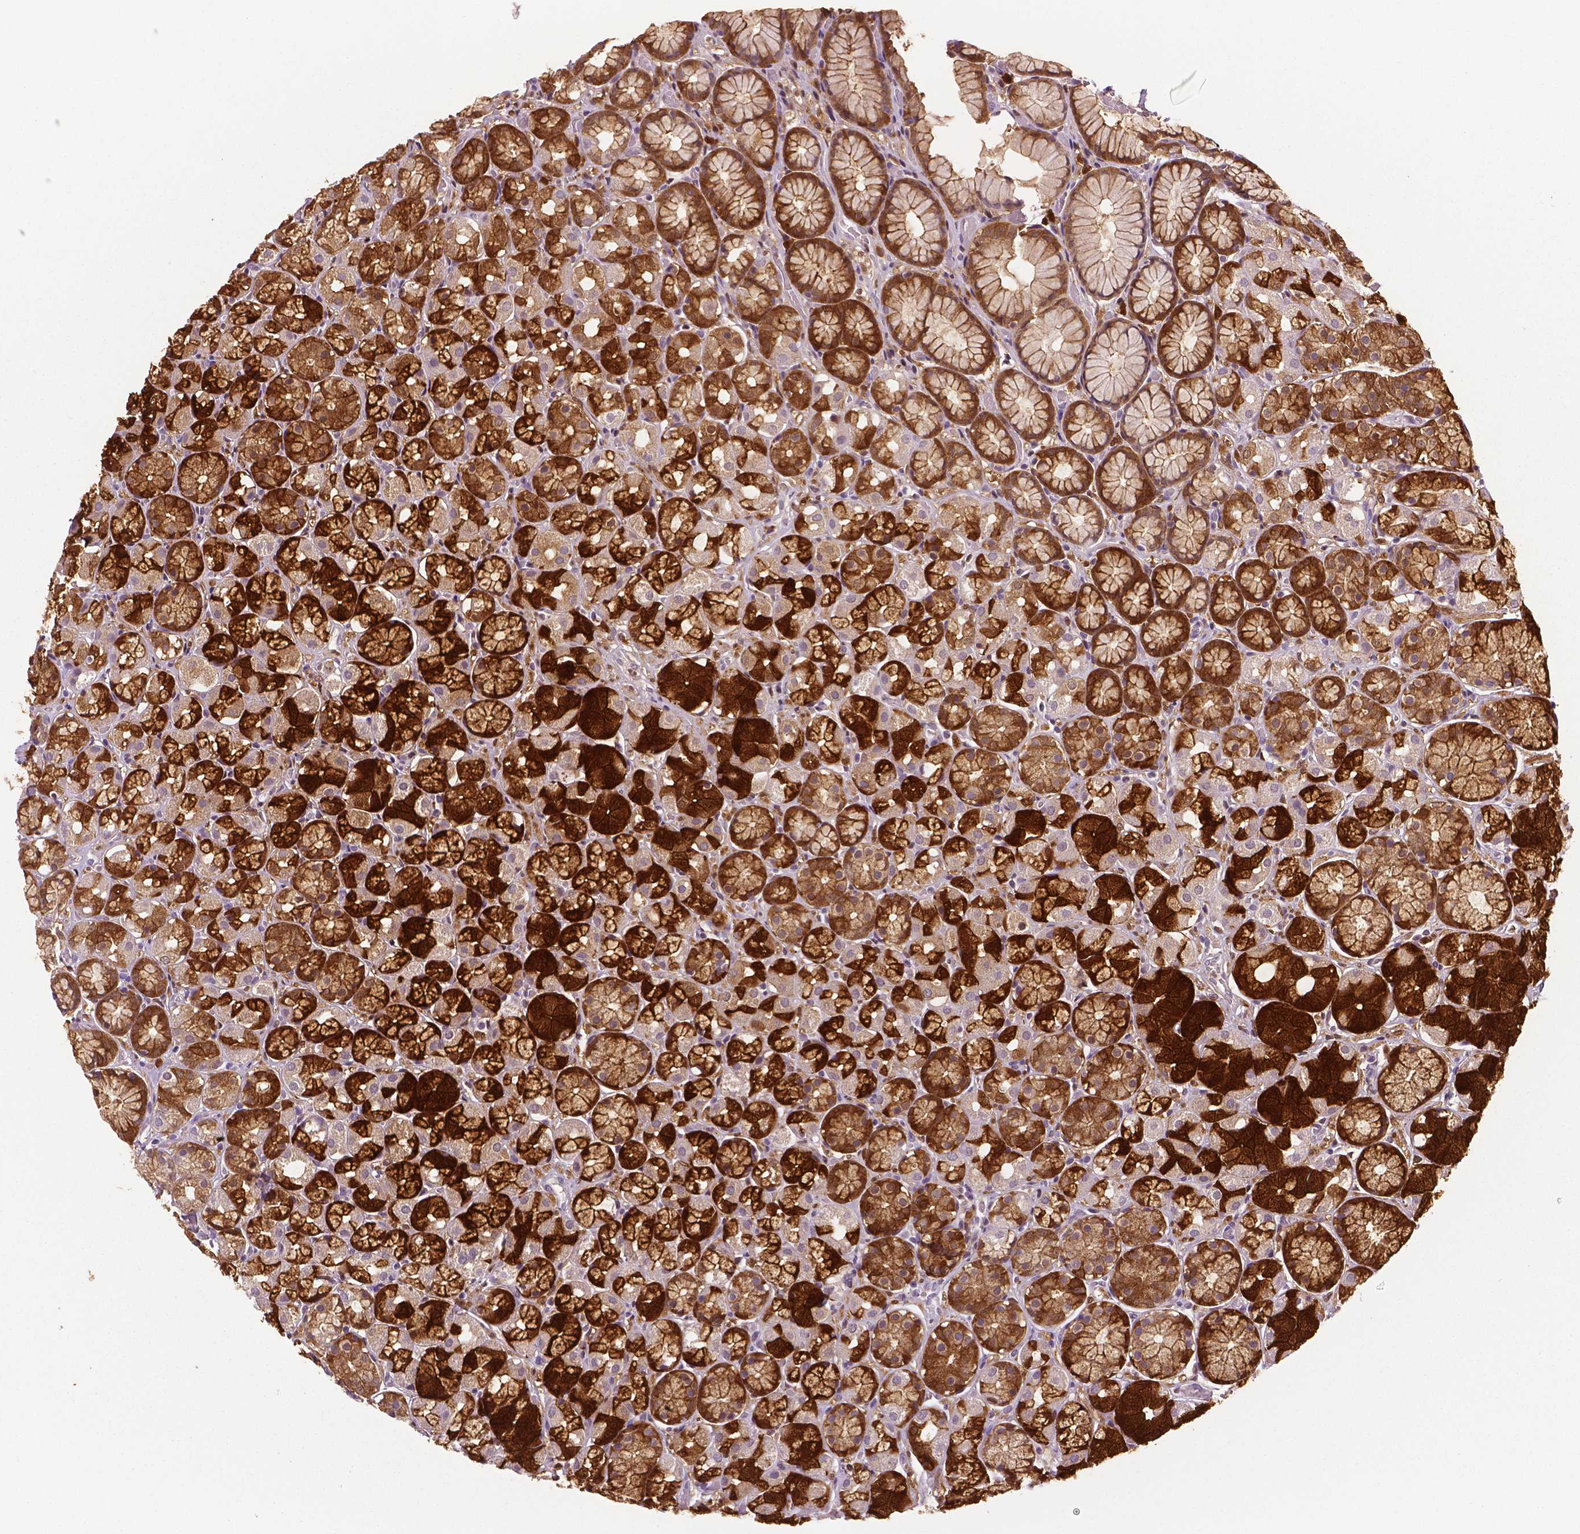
{"staining": {"intensity": "strong", "quantity": ">75%", "location": "cytoplasmic/membranous,nuclear"}, "tissue": "stomach", "cell_type": "Glandular cells", "image_type": "normal", "snomed": [{"axis": "morphology", "description": "Normal tissue, NOS"}, {"axis": "topography", "description": "Stomach"}], "caption": "Protein staining of benign stomach exhibits strong cytoplasmic/membranous,nuclear positivity in about >75% of glandular cells. The staining is performed using DAB brown chromogen to label protein expression. The nuclei are counter-stained blue using hematoxylin.", "gene": "PHGDH", "patient": {"sex": "male", "age": 70}}